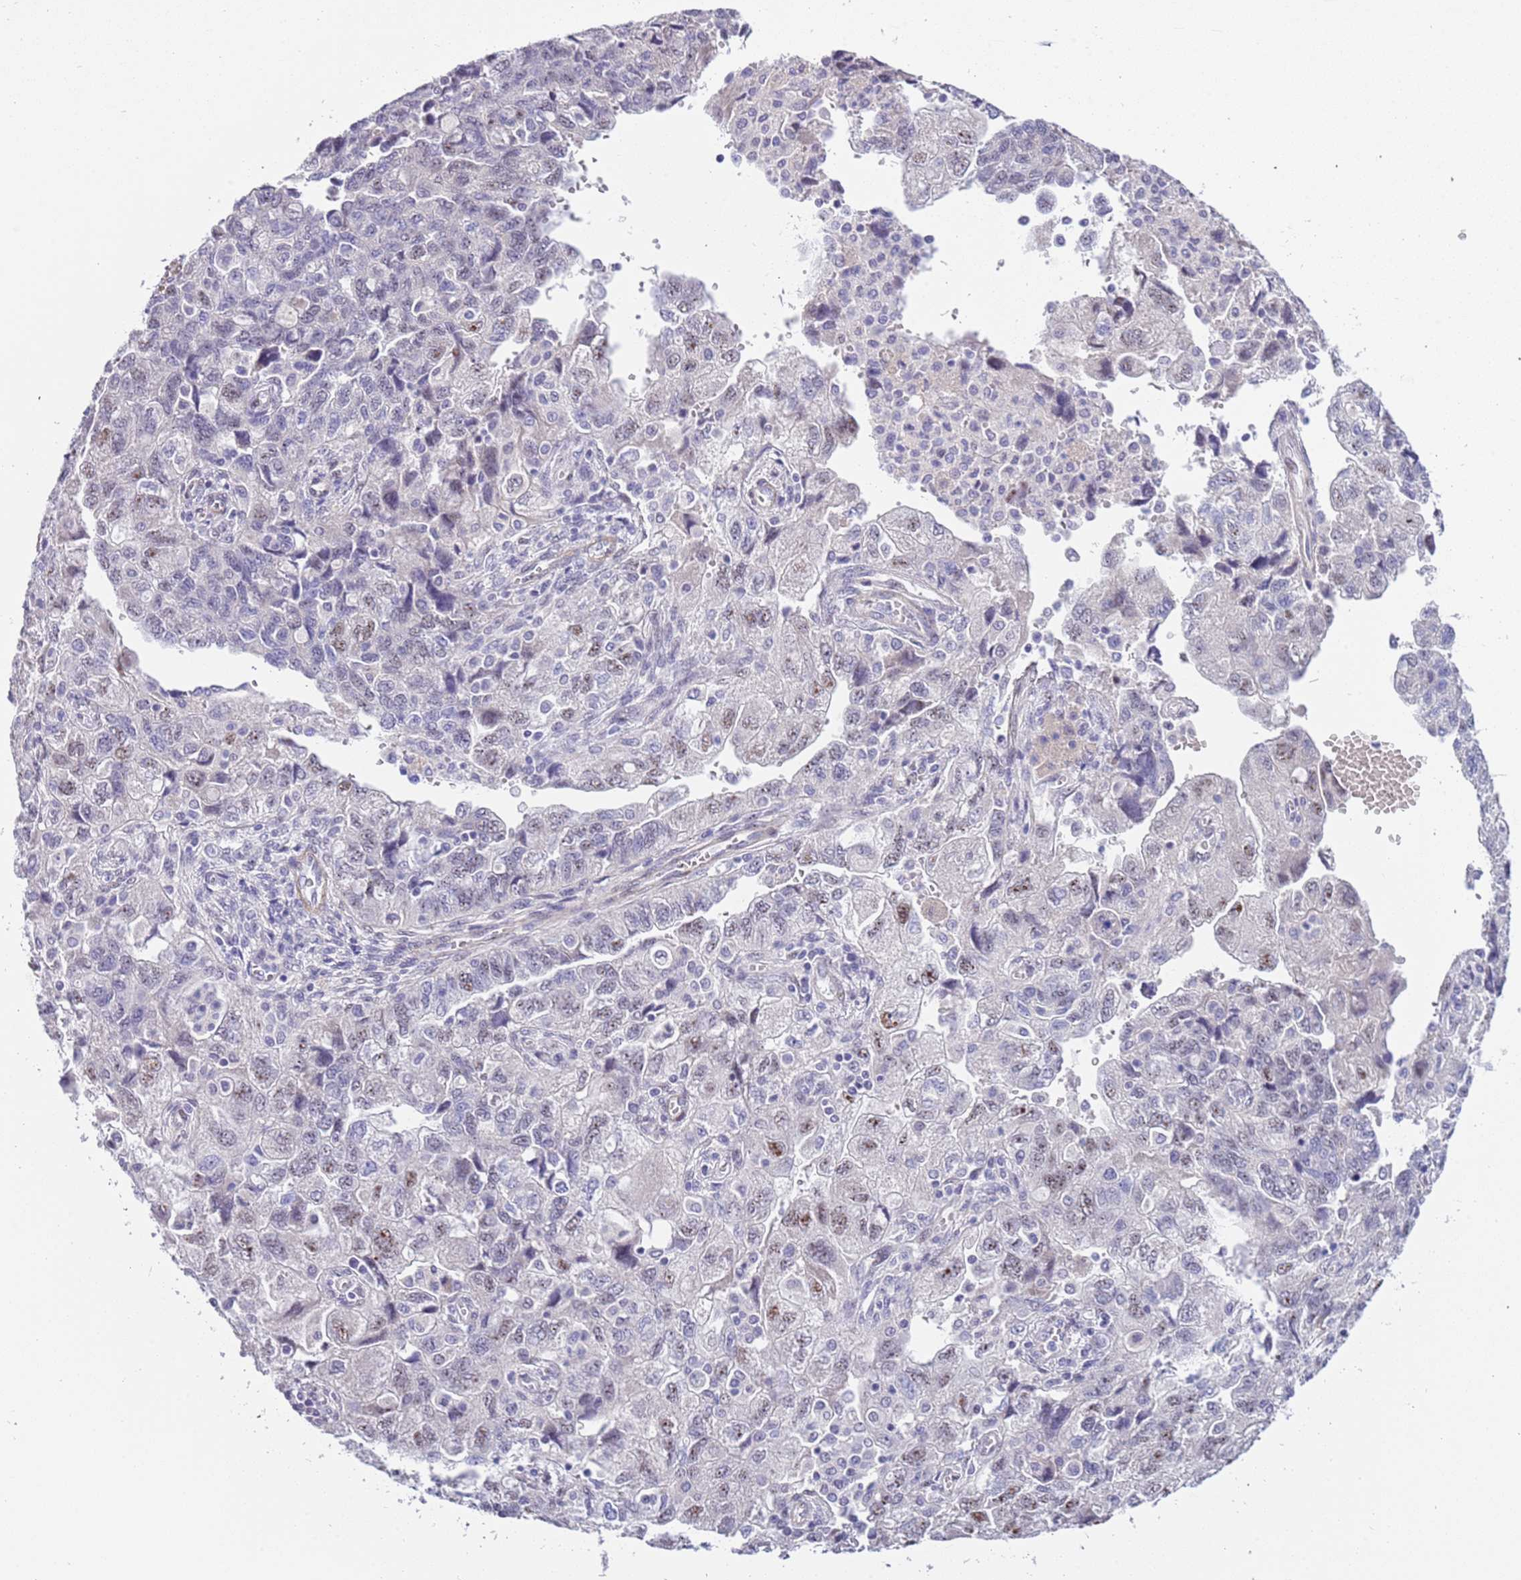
{"staining": {"intensity": "weak", "quantity": "<25%", "location": "nuclear"}, "tissue": "ovarian cancer", "cell_type": "Tumor cells", "image_type": "cancer", "snomed": [{"axis": "morphology", "description": "Carcinoma, NOS"}, {"axis": "morphology", "description": "Cystadenocarcinoma, serous, NOS"}, {"axis": "topography", "description": "Ovary"}], "caption": "This is a micrograph of immunohistochemistry staining of serous cystadenocarcinoma (ovarian), which shows no expression in tumor cells.", "gene": "PLEKHH1", "patient": {"sex": "female", "age": 69}}